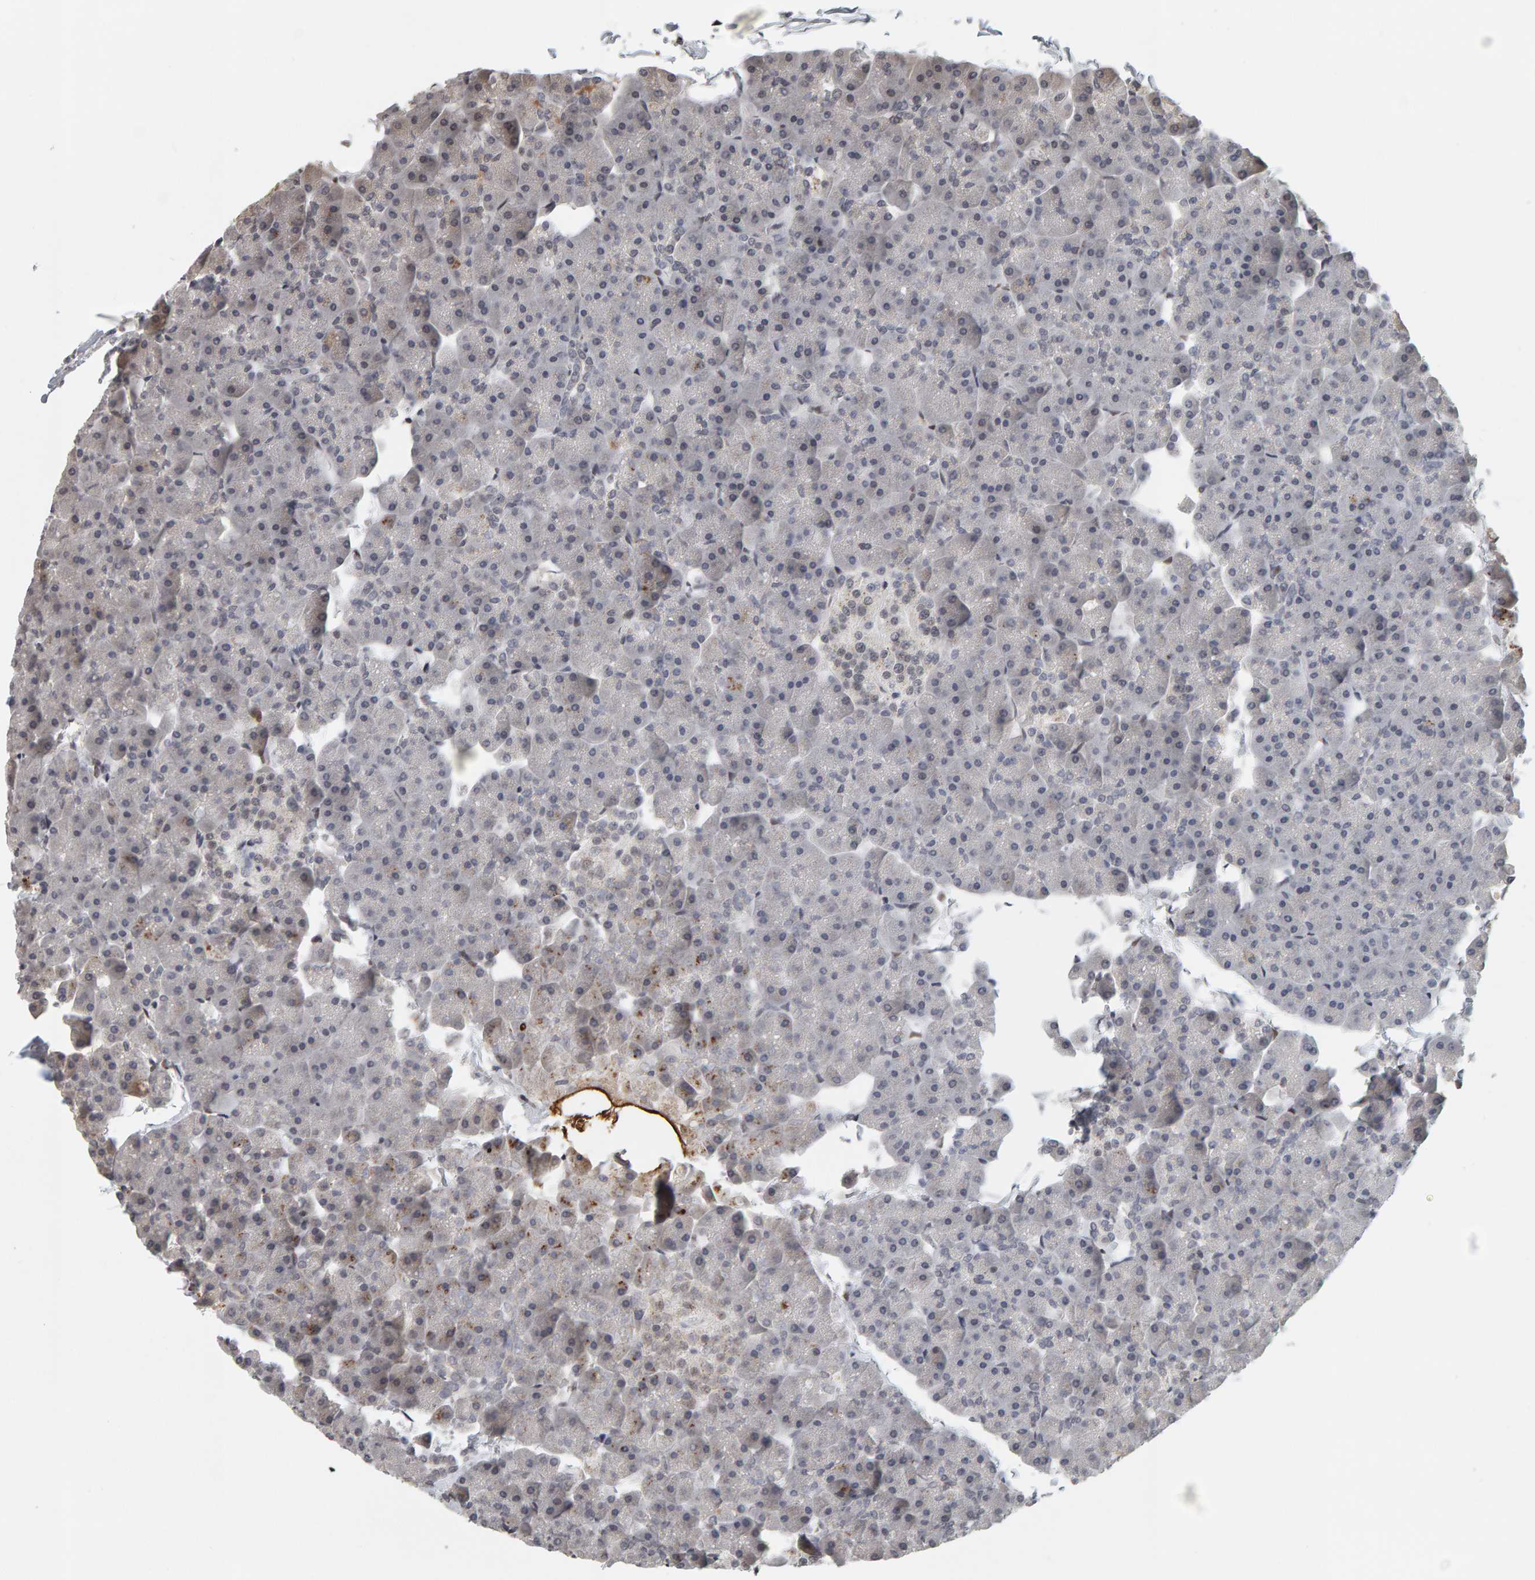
{"staining": {"intensity": "negative", "quantity": "none", "location": "none"}, "tissue": "pancreas", "cell_type": "Exocrine glandular cells", "image_type": "normal", "snomed": [{"axis": "morphology", "description": "Normal tissue, NOS"}, {"axis": "topography", "description": "Pancreas"}], "caption": "IHC micrograph of benign pancreas: pancreas stained with DAB displays no significant protein positivity in exocrine glandular cells. (DAB (3,3'-diaminobenzidine) immunohistochemistry visualized using brightfield microscopy, high magnification).", "gene": "TEFM", "patient": {"sex": "male", "age": 35}}